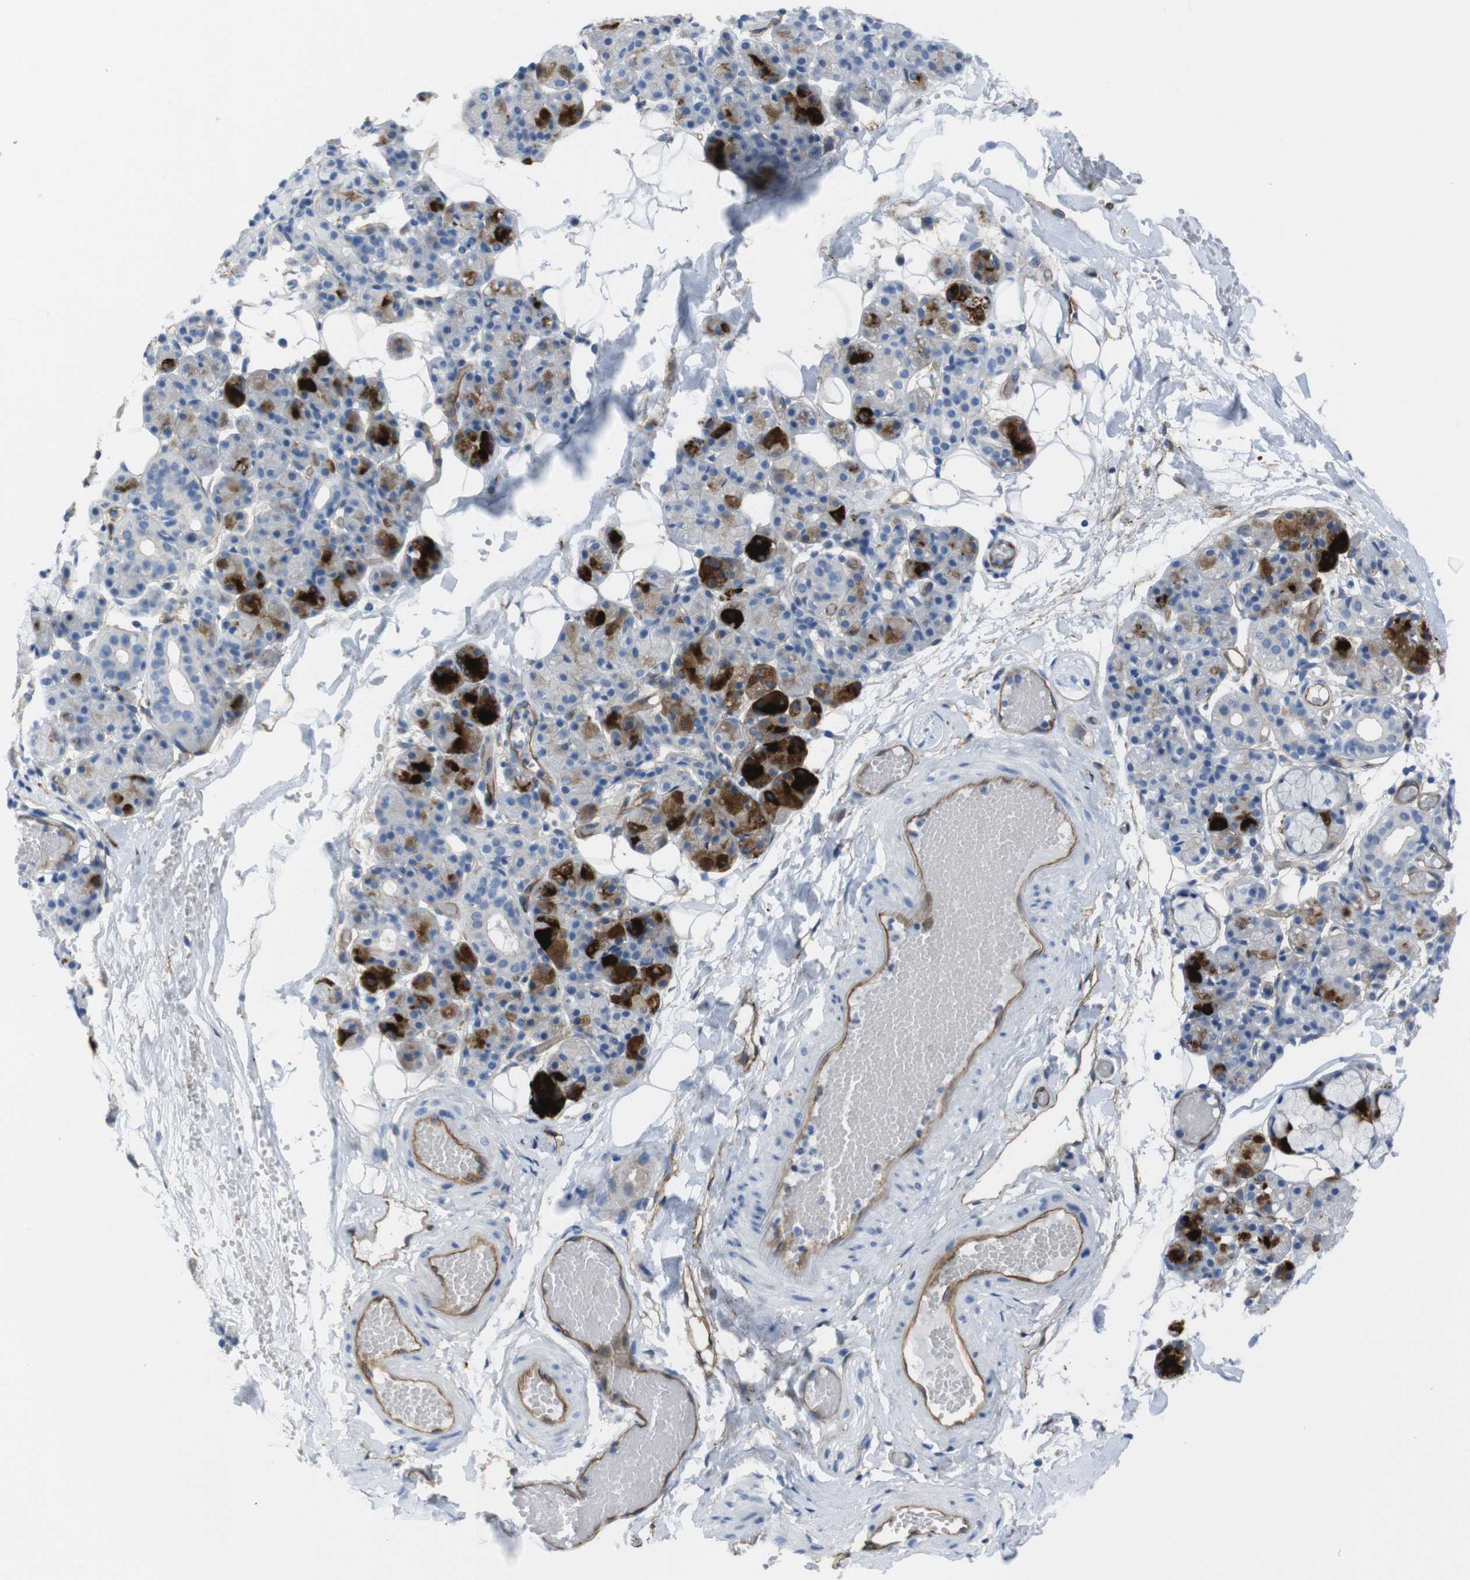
{"staining": {"intensity": "strong", "quantity": "25%-75%", "location": "cytoplasmic/membranous"}, "tissue": "salivary gland", "cell_type": "Glandular cells", "image_type": "normal", "snomed": [{"axis": "morphology", "description": "Normal tissue, NOS"}, {"axis": "topography", "description": "Salivary gland"}], "caption": "A brown stain labels strong cytoplasmic/membranous expression of a protein in glandular cells of unremarkable human salivary gland. The staining was performed using DAB to visualize the protein expression in brown, while the nuclei were stained in blue with hematoxylin (Magnification: 20x).", "gene": "HSPA12B", "patient": {"sex": "male", "age": 63}}